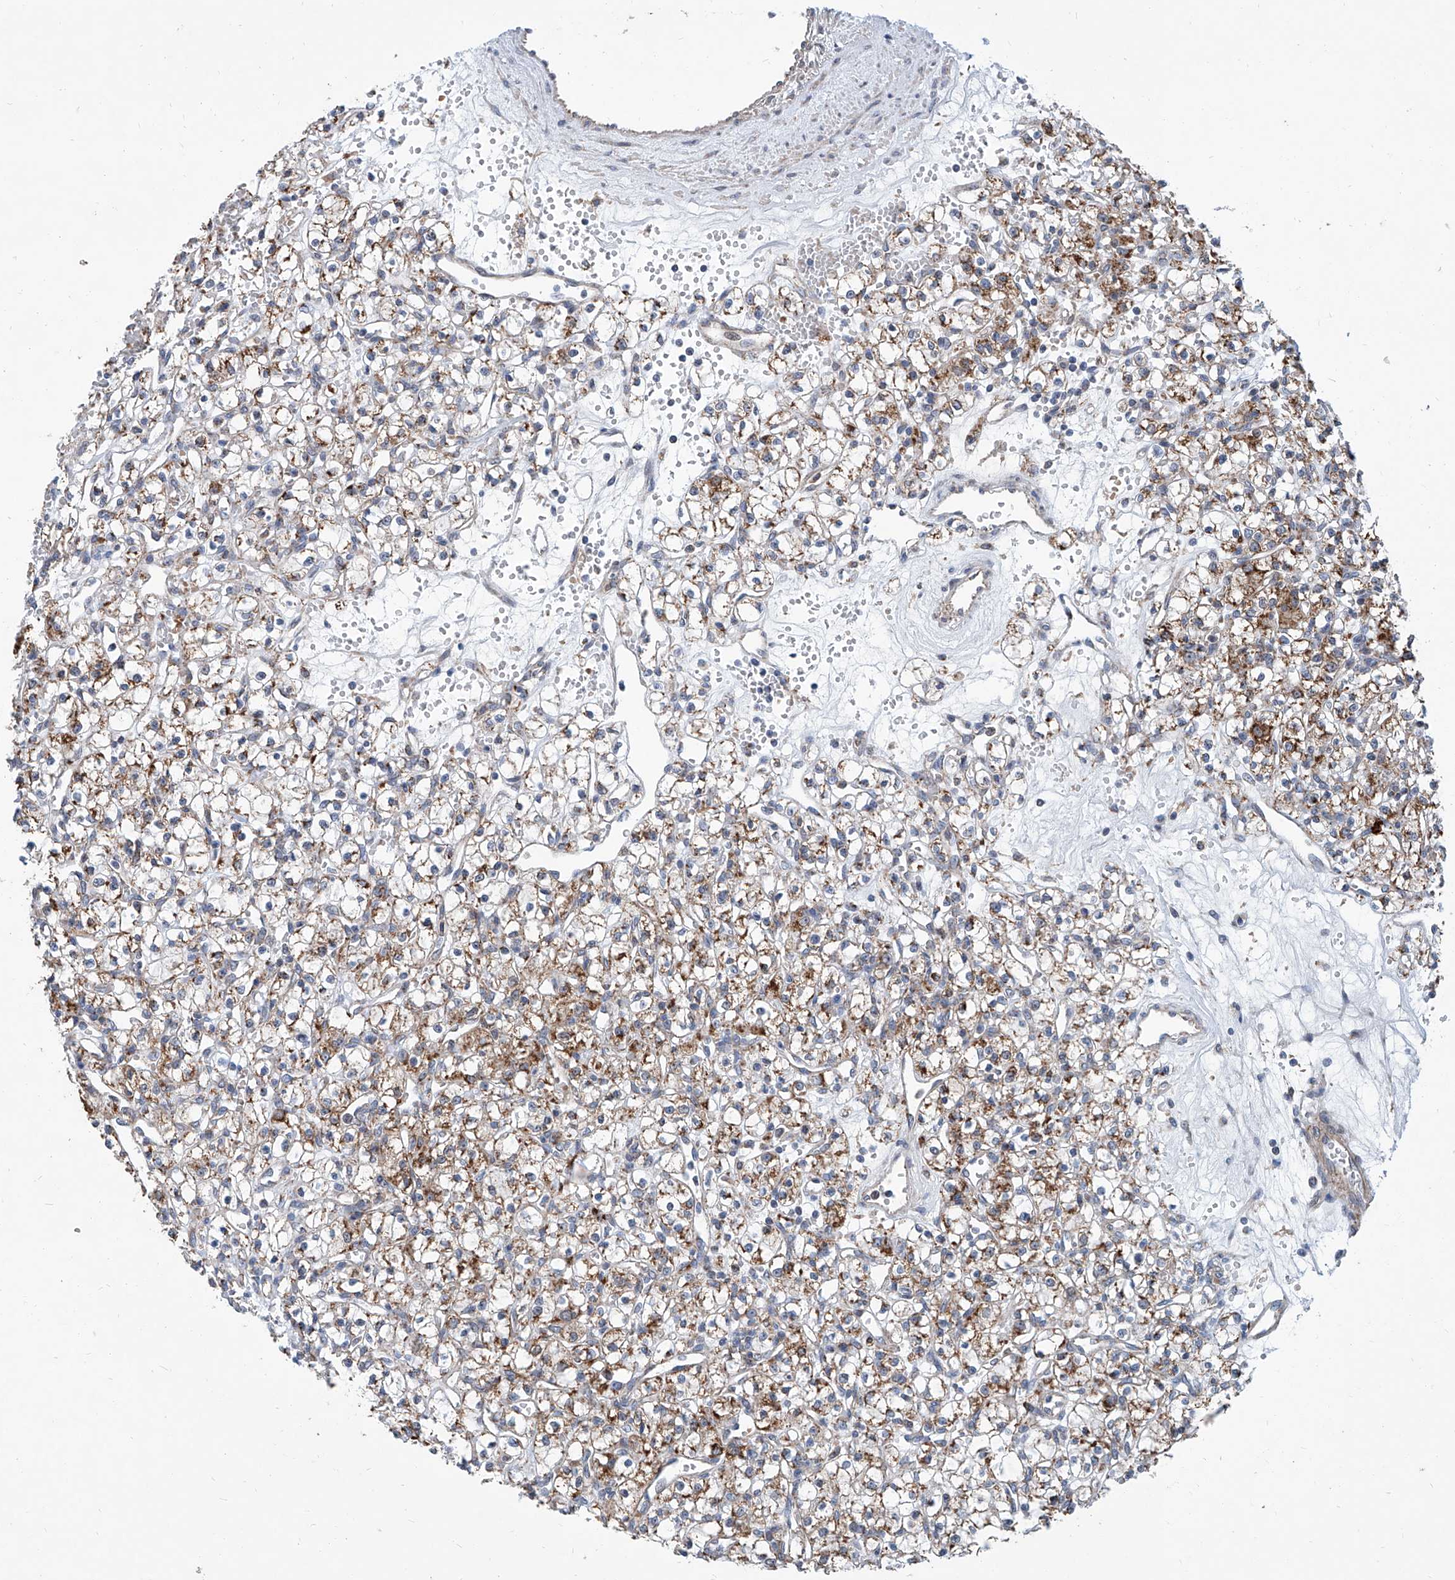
{"staining": {"intensity": "moderate", "quantity": ">75%", "location": "cytoplasmic/membranous"}, "tissue": "renal cancer", "cell_type": "Tumor cells", "image_type": "cancer", "snomed": [{"axis": "morphology", "description": "Adenocarcinoma, NOS"}, {"axis": "topography", "description": "Kidney"}], "caption": "Human renal adenocarcinoma stained with a brown dye exhibits moderate cytoplasmic/membranous positive staining in approximately >75% of tumor cells.", "gene": "USP48", "patient": {"sex": "female", "age": 59}}